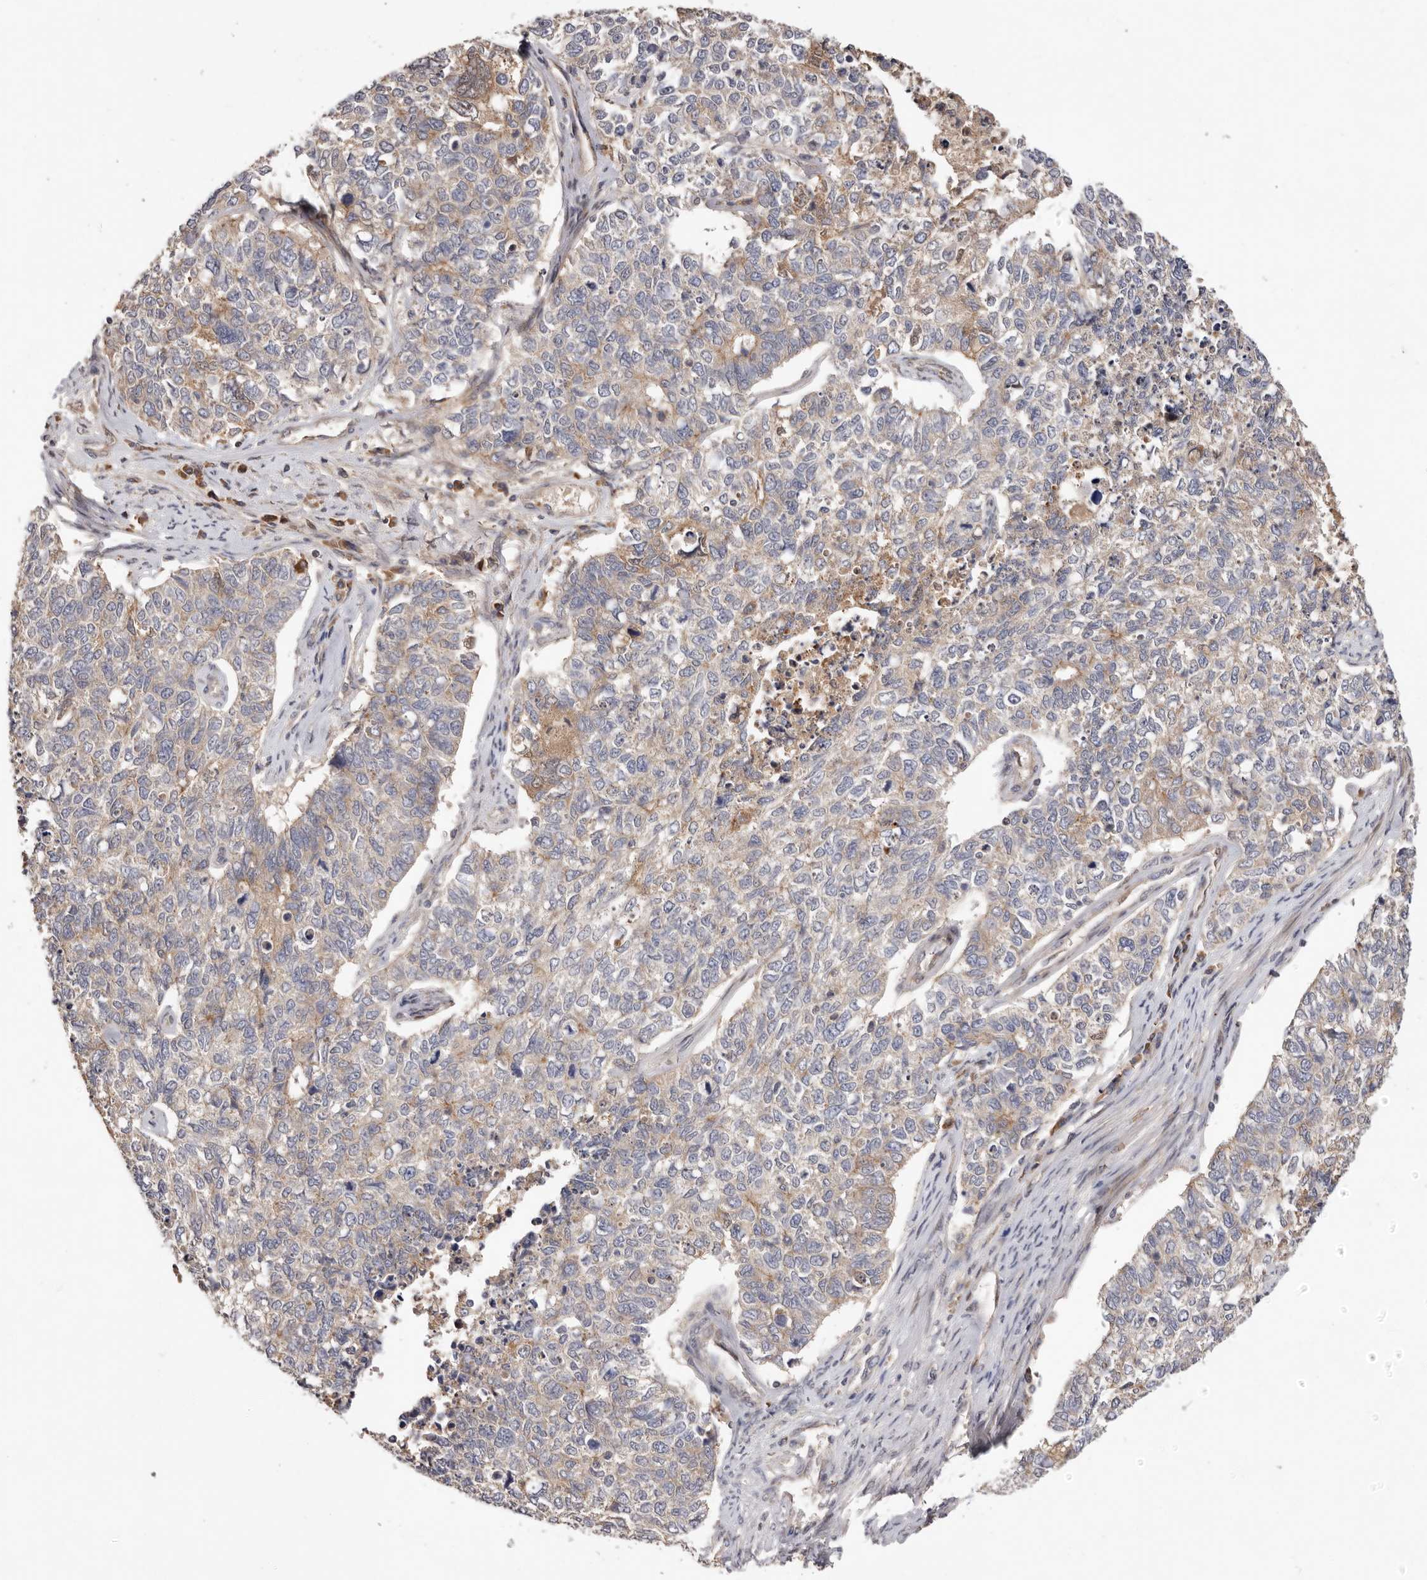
{"staining": {"intensity": "weak", "quantity": "<25%", "location": "cytoplasmic/membranous"}, "tissue": "cervical cancer", "cell_type": "Tumor cells", "image_type": "cancer", "snomed": [{"axis": "morphology", "description": "Squamous cell carcinoma, NOS"}, {"axis": "topography", "description": "Cervix"}], "caption": "Immunohistochemical staining of cervical cancer exhibits no significant expression in tumor cells.", "gene": "DOP1A", "patient": {"sex": "female", "age": 63}}